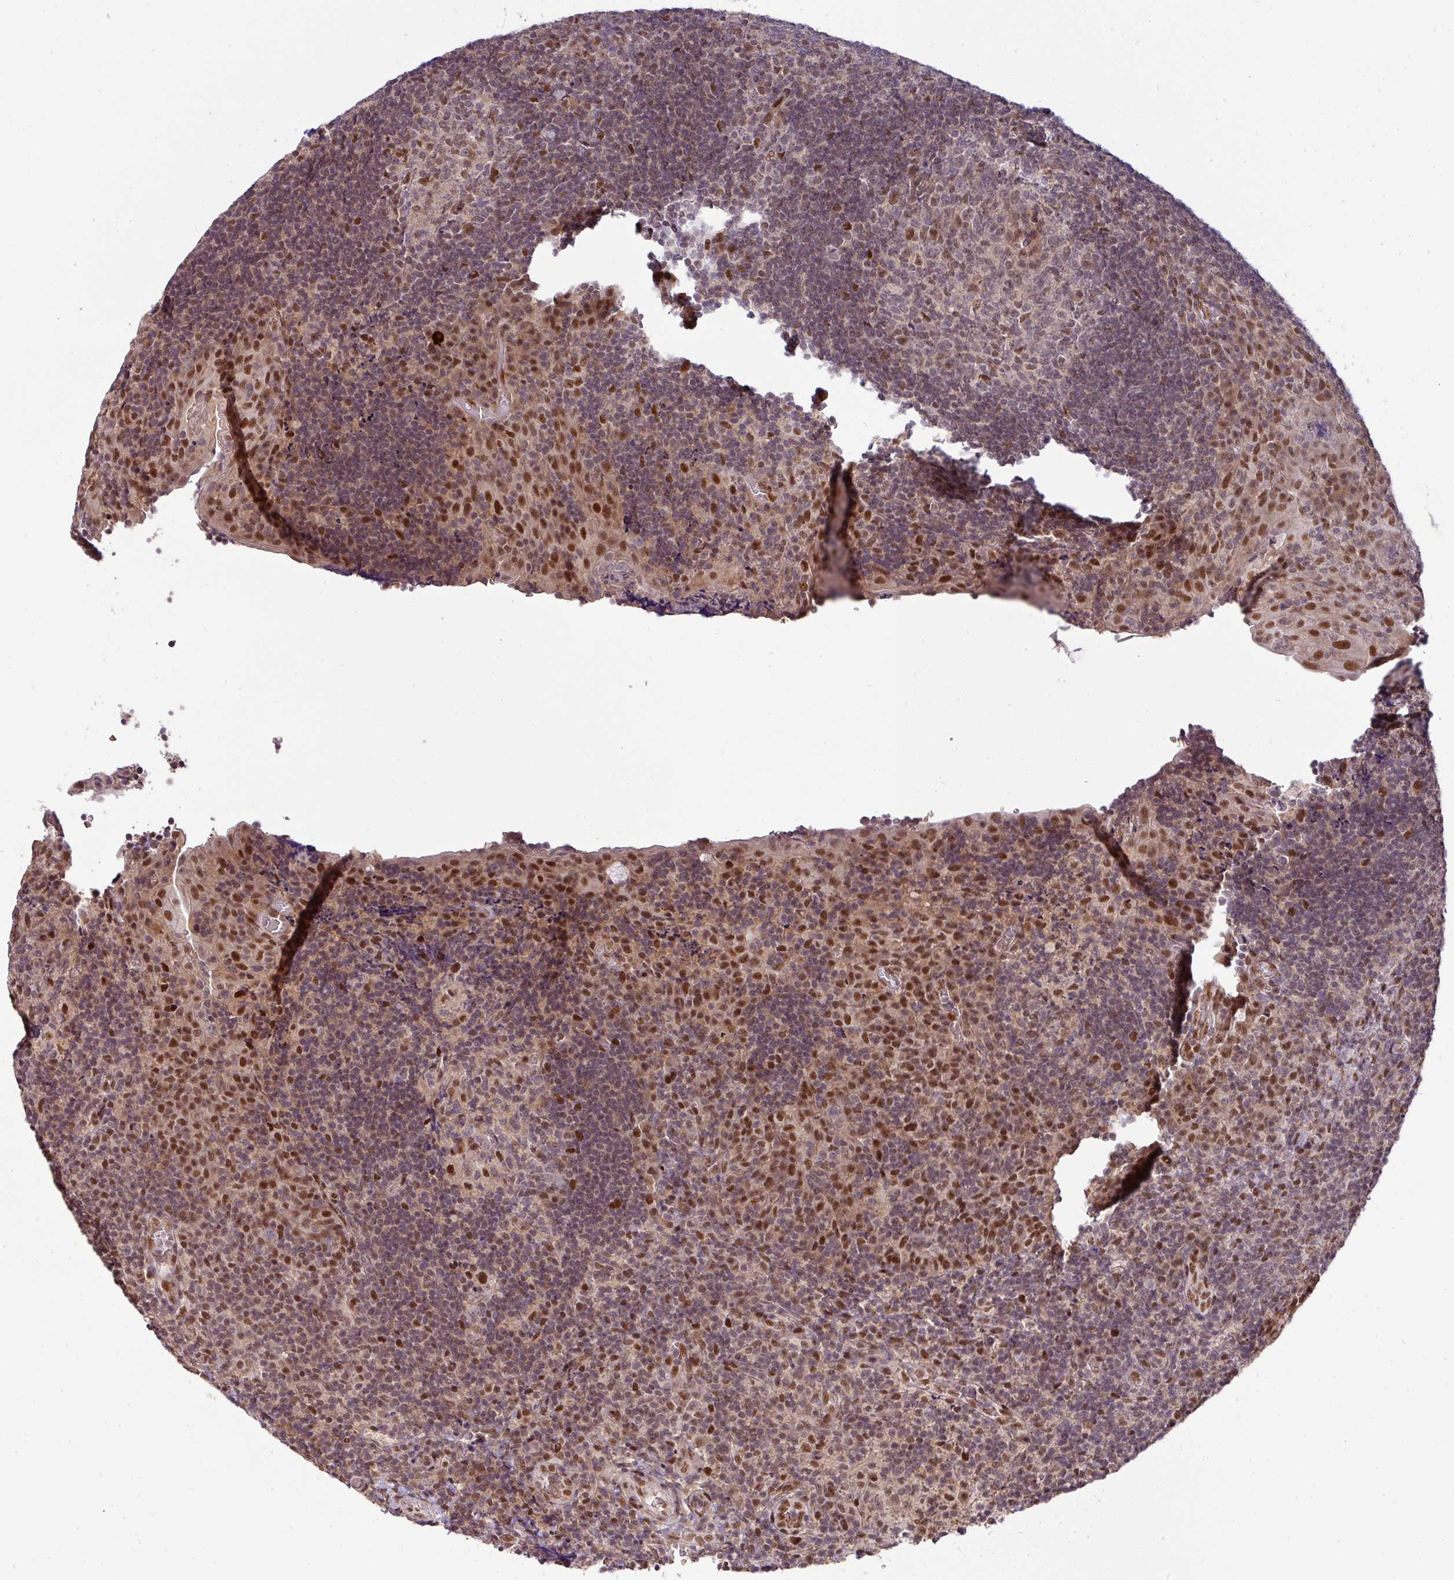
{"staining": {"intensity": "strong", "quantity": "<25%", "location": "nuclear"}, "tissue": "tonsil", "cell_type": "Germinal center cells", "image_type": "normal", "snomed": [{"axis": "morphology", "description": "Normal tissue, NOS"}, {"axis": "topography", "description": "Tonsil"}], "caption": "Brown immunohistochemical staining in unremarkable human tonsil shows strong nuclear staining in approximately <25% of germinal center cells. (DAB (3,3'-diaminobenzidine) IHC with brightfield microscopy, high magnification).", "gene": "CIC", "patient": {"sex": "male", "age": 17}}